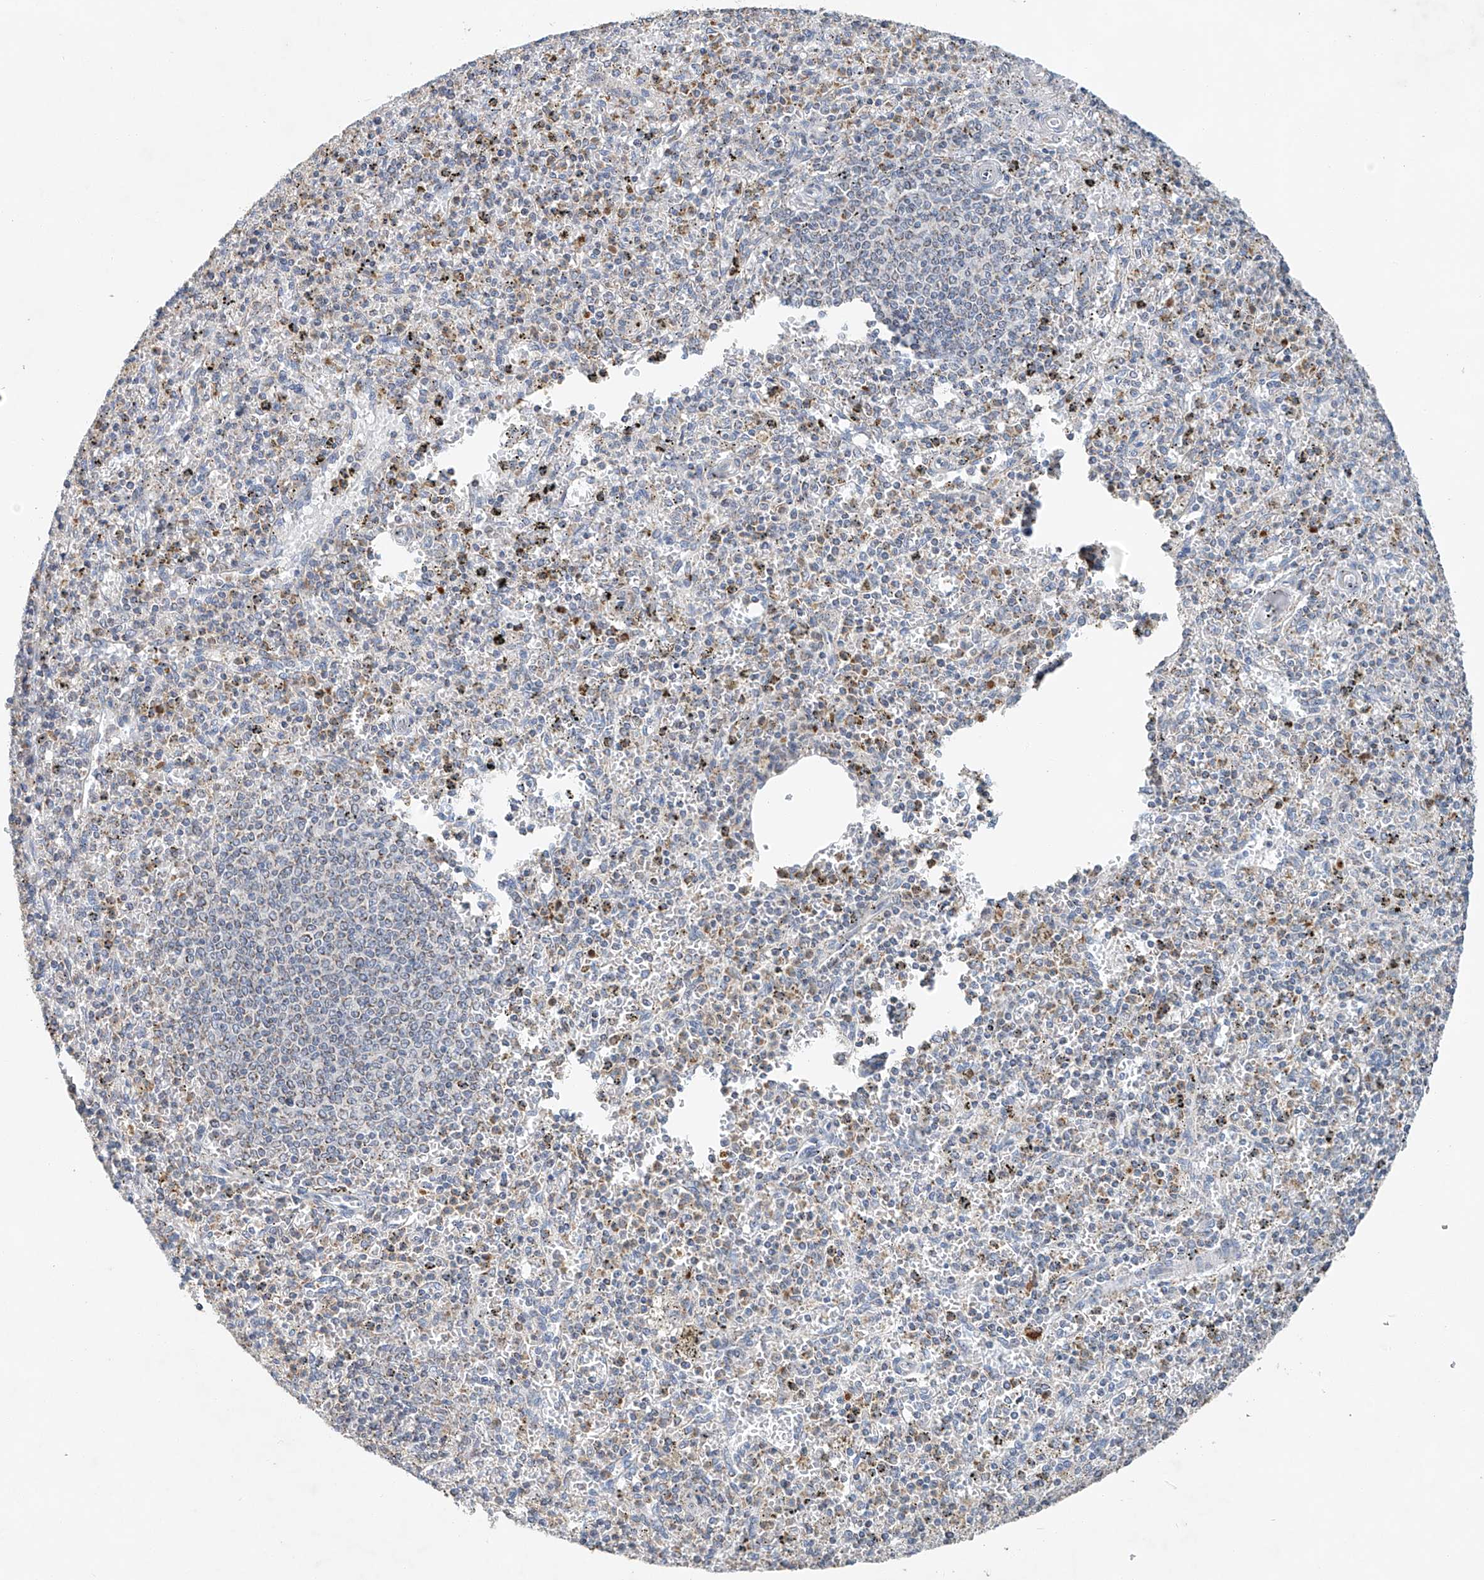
{"staining": {"intensity": "moderate", "quantity": "<25%", "location": "cytoplasmic/membranous"}, "tissue": "spleen", "cell_type": "Cells in red pulp", "image_type": "normal", "snomed": [{"axis": "morphology", "description": "Normal tissue, NOS"}, {"axis": "topography", "description": "Spleen"}], "caption": "Protein expression analysis of normal human spleen reveals moderate cytoplasmic/membranous expression in about <25% of cells in red pulp. The protein is shown in brown color, while the nuclei are stained blue.", "gene": "KLF15", "patient": {"sex": "male", "age": 72}}